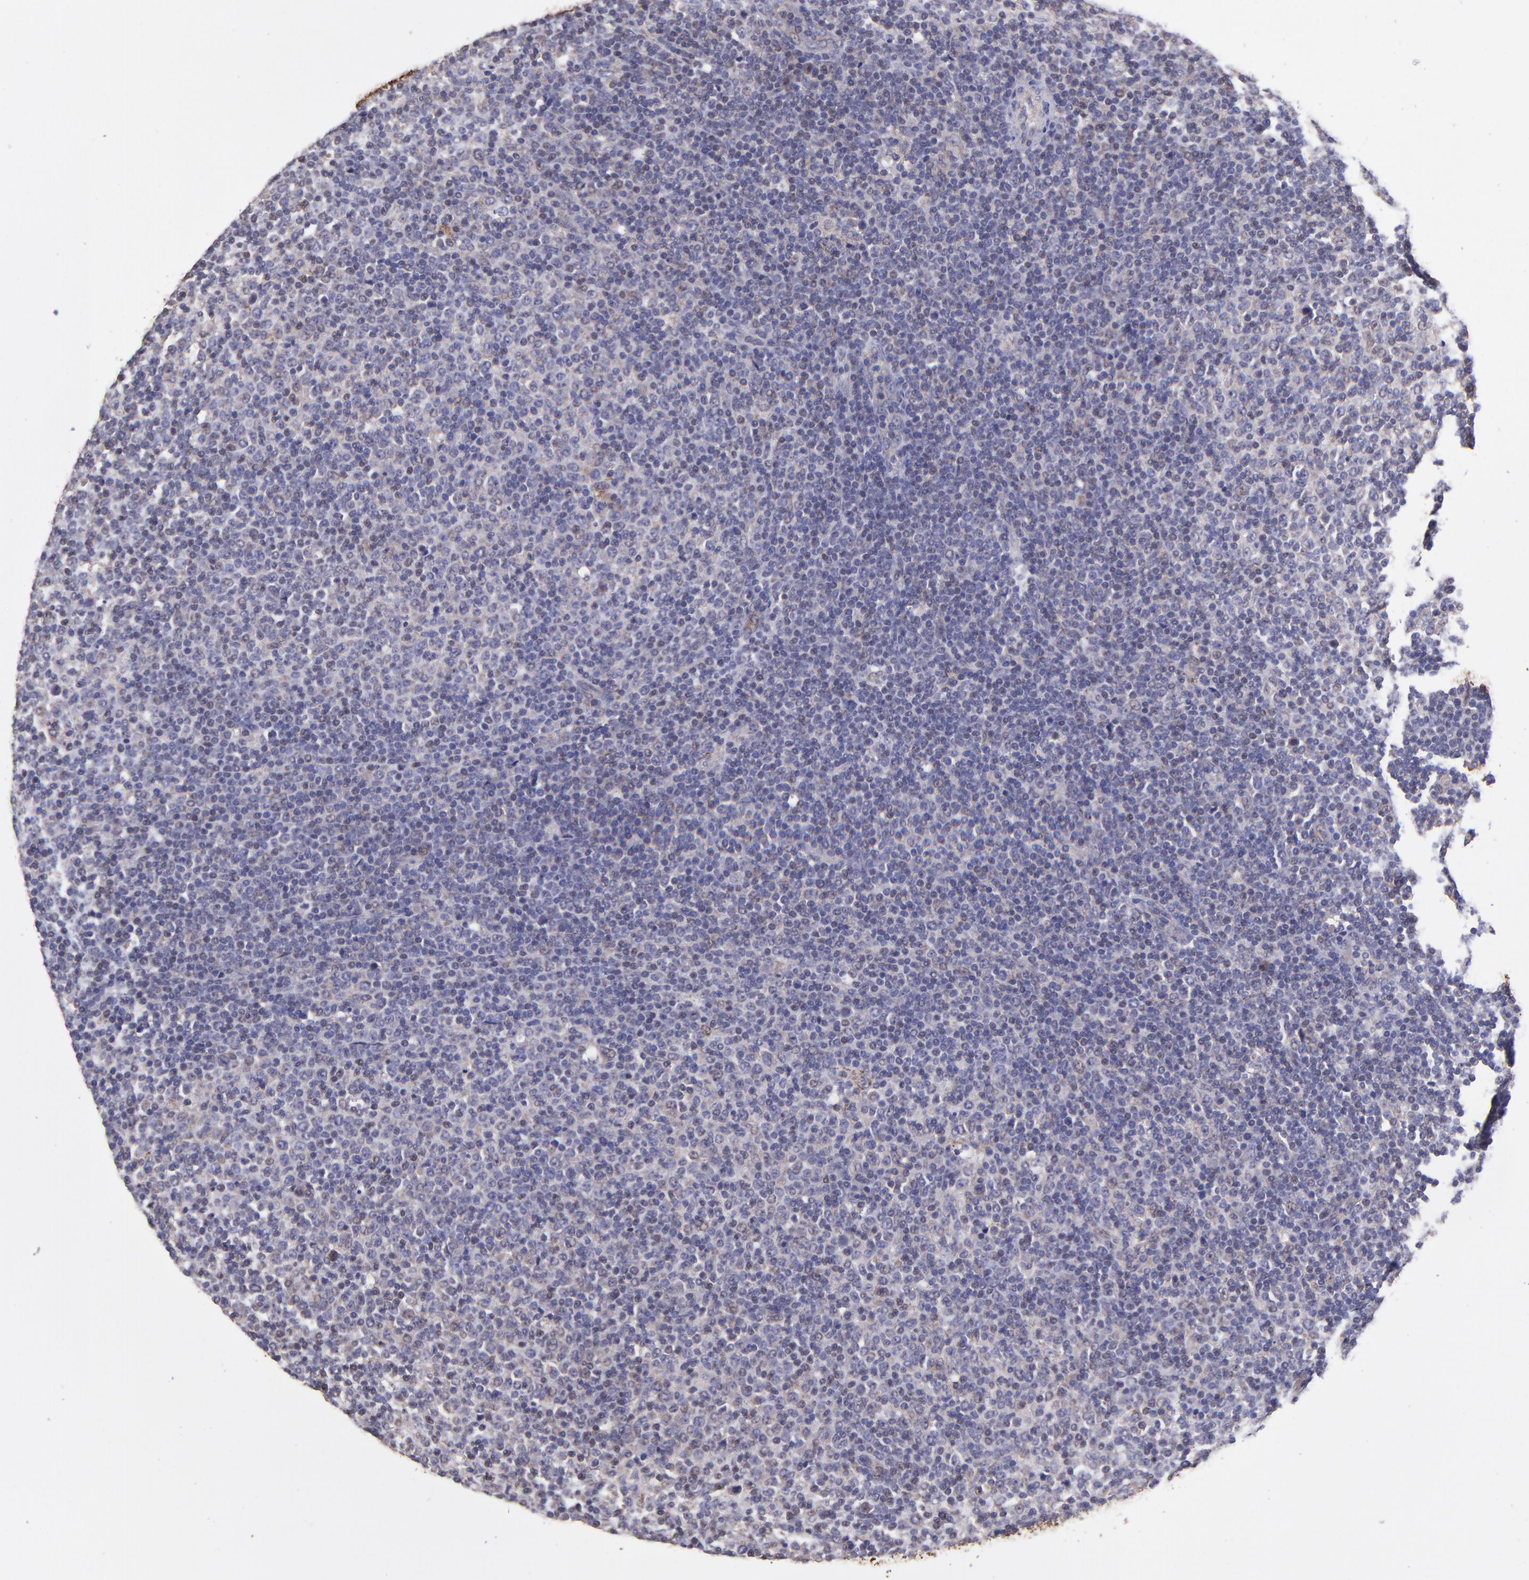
{"staining": {"intensity": "negative", "quantity": "none", "location": "none"}, "tissue": "lymphoma", "cell_type": "Tumor cells", "image_type": "cancer", "snomed": [{"axis": "morphology", "description": "Malignant lymphoma, non-Hodgkin's type, Low grade"}, {"axis": "topography", "description": "Lymph node"}], "caption": "This is a photomicrograph of IHC staining of lymphoma, which shows no staining in tumor cells.", "gene": "NSF", "patient": {"sex": "male", "age": 70}}